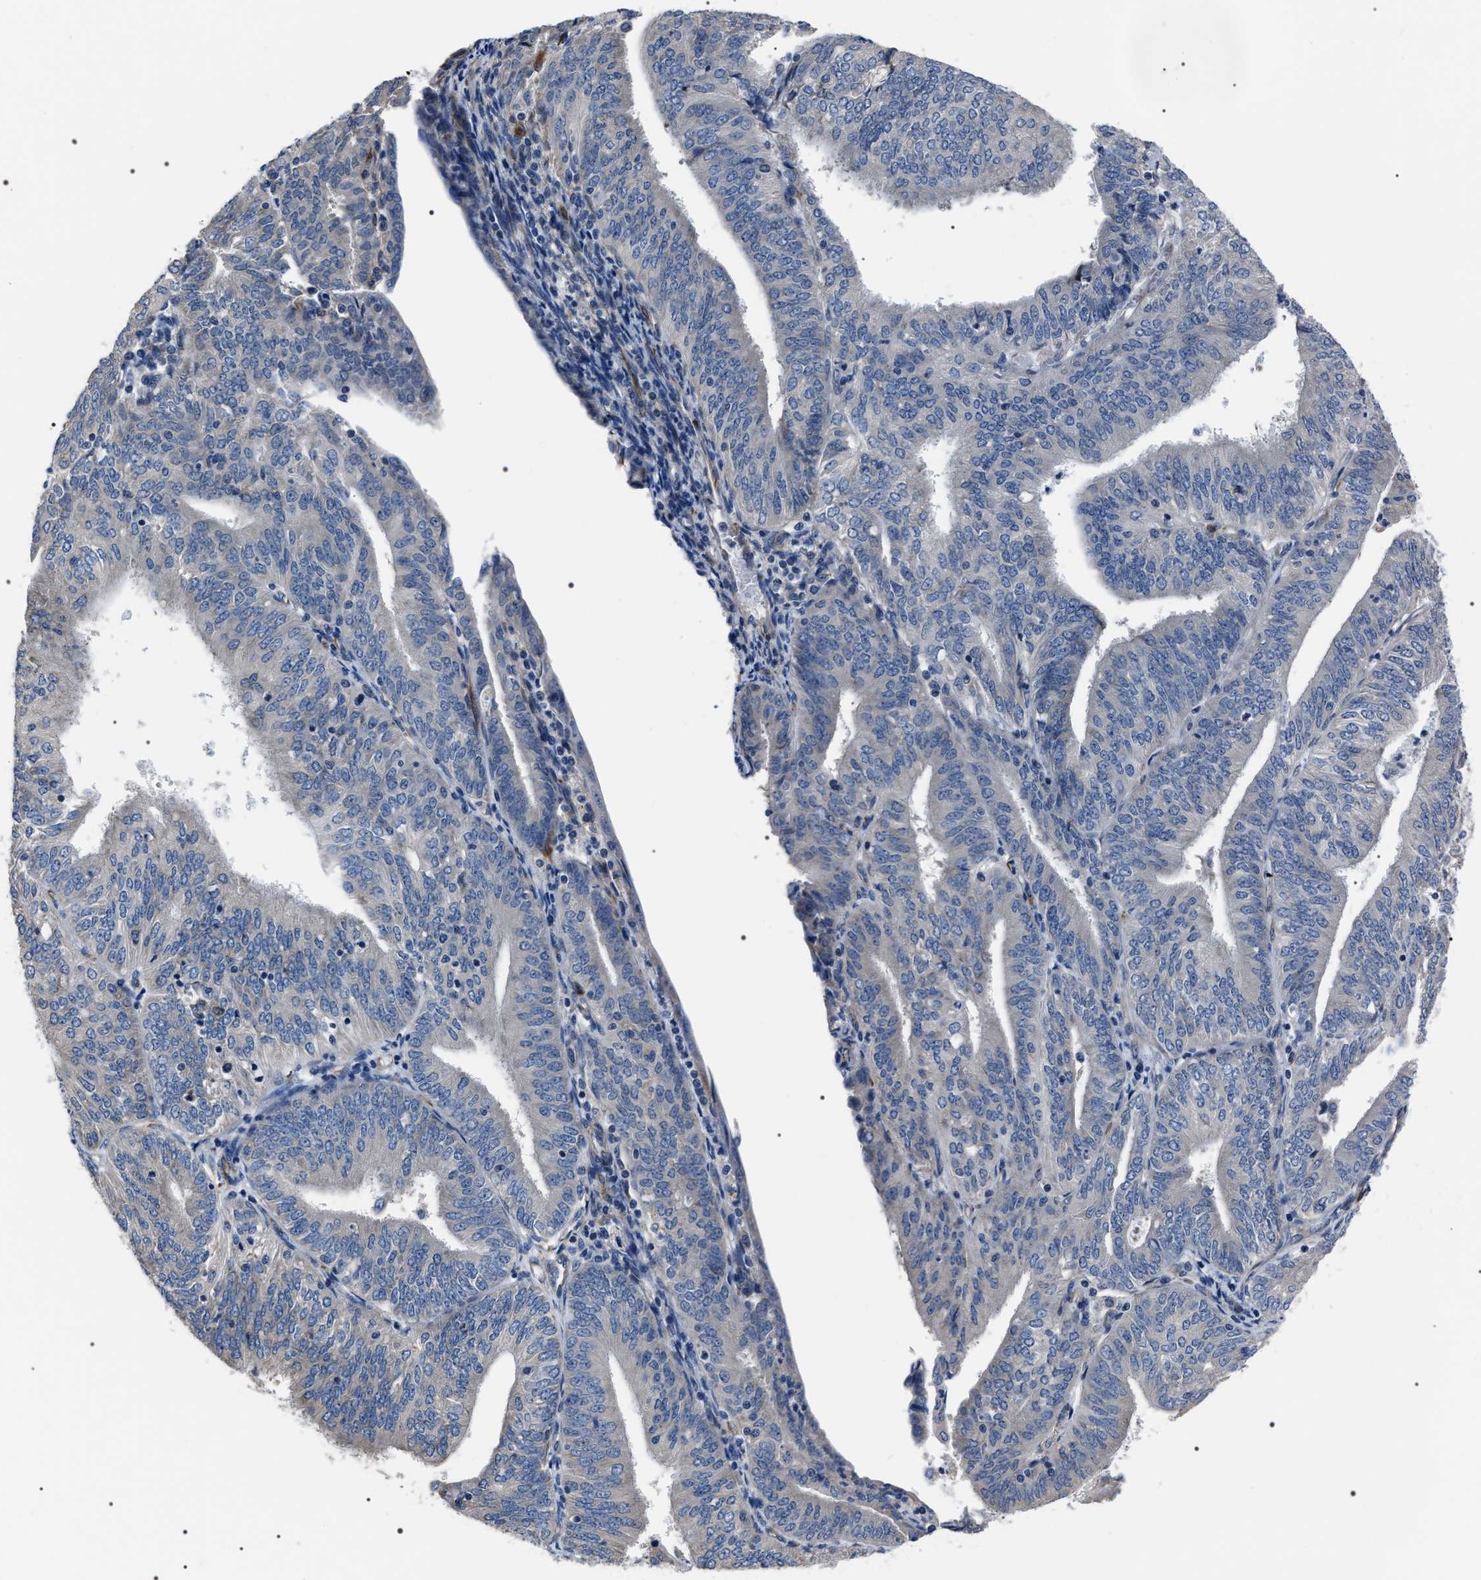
{"staining": {"intensity": "negative", "quantity": "none", "location": "none"}, "tissue": "endometrial cancer", "cell_type": "Tumor cells", "image_type": "cancer", "snomed": [{"axis": "morphology", "description": "Adenocarcinoma, NOS"}, {"axis": "topography", "description": "Endometrium"}], "caption": "Human endometrial cancer (adenocarcinoma) stained for a protein using immunohistochemistry (IHC) displays no staining in tumor cells.", "gene": "PKD1L1", "patient": {"sex": "female", "age": 58}}